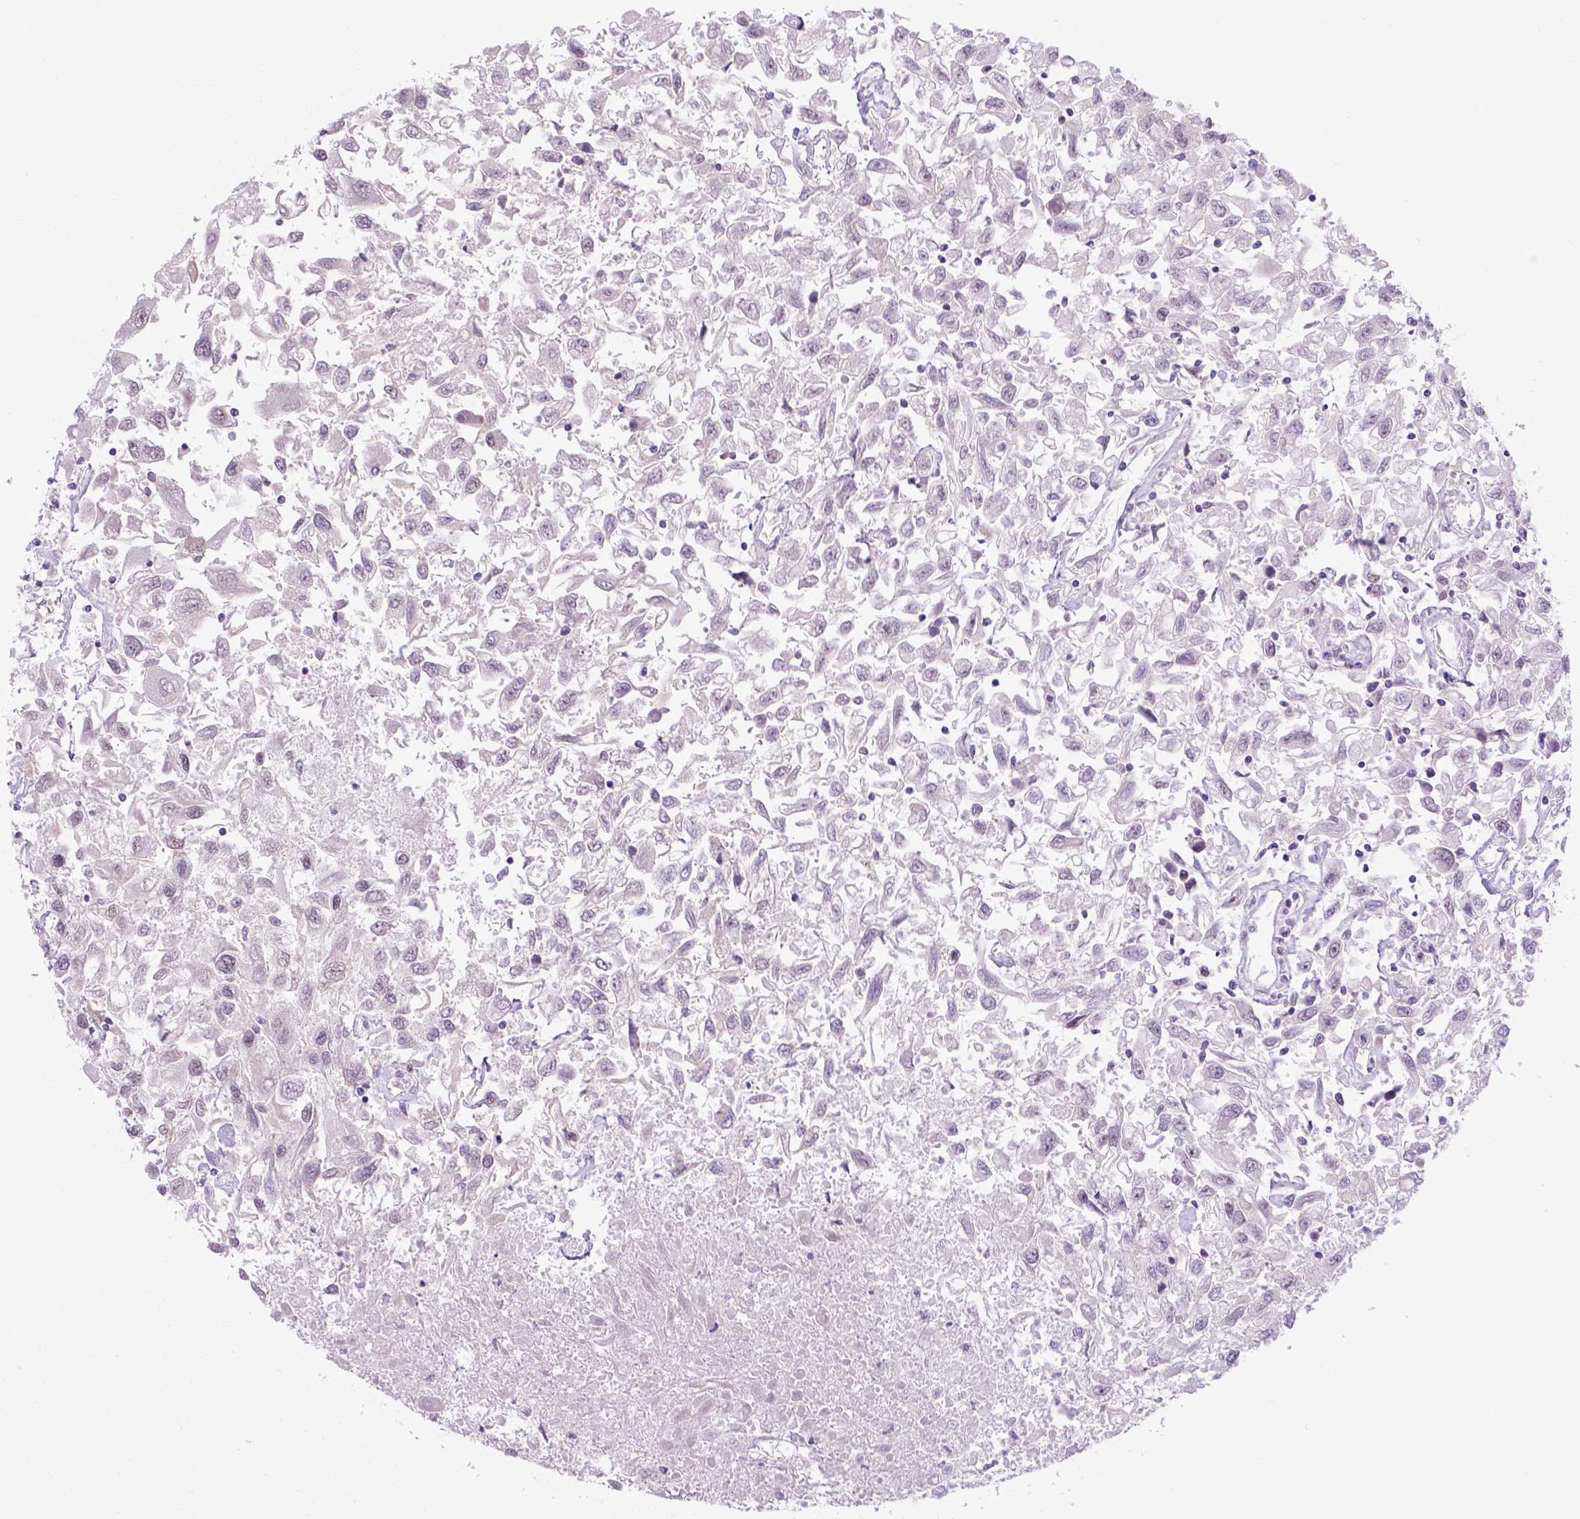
{"staining": {"intensity": "negative", "quantity": "none", "location": "none"}, "tissue": "renal cancer", "cell_type": "Tumor cells", "image_type": "cancer", "snomed": [{"axis": "morphology", "description": "Adenocarcinoma, NOS"}, {"axis": "topography", "description": "Kidney"}], "caption": "DAB (3,3'-diaminobenzidine) immunohistochemical staining of human renal cancer (adenocarcinoma) demonstrates no significant positivity in tumor cells.", "gene": "TBPL1", "patient": {"sex": "female", "age": 76}}